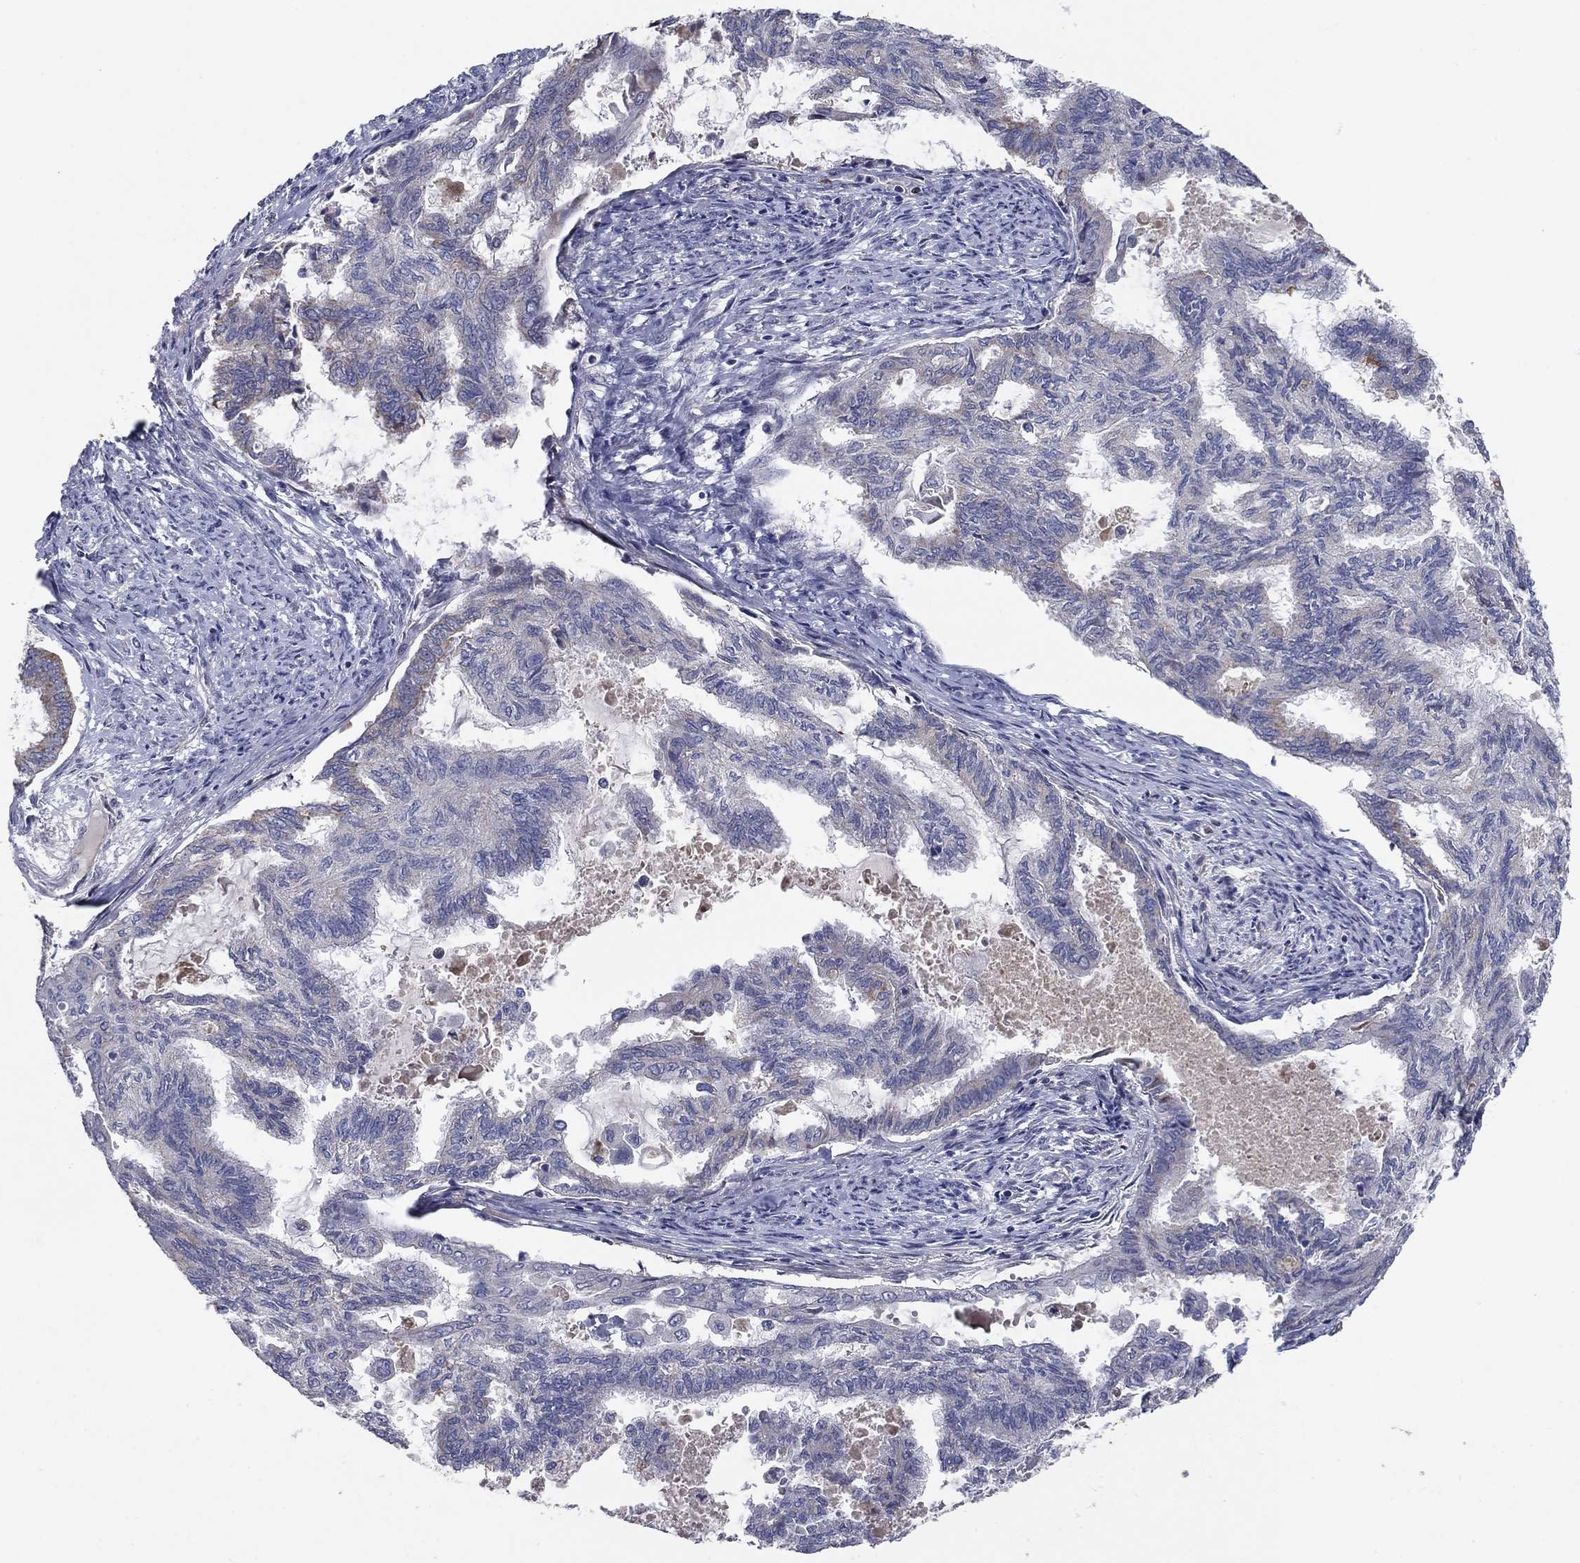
{"staining": {"intensity": "negative", "quantity": "none", "location": "none"}, "tissue": "endometrial cancer", "cell_type": "Tumor cells", "image_type": "cancer", "snomed": [{"axis": "morphology", "description": "Adenocarcinoma, NOS"}, {"axis": "topography", "description": "Endometrium"}], "caption": "Tumor cells are negative for brown protein staining in endometrial cancer. Nuclei are stained in blue.", "gene": "PTGDS", "patient": {"sex": "female", "age": 86}}